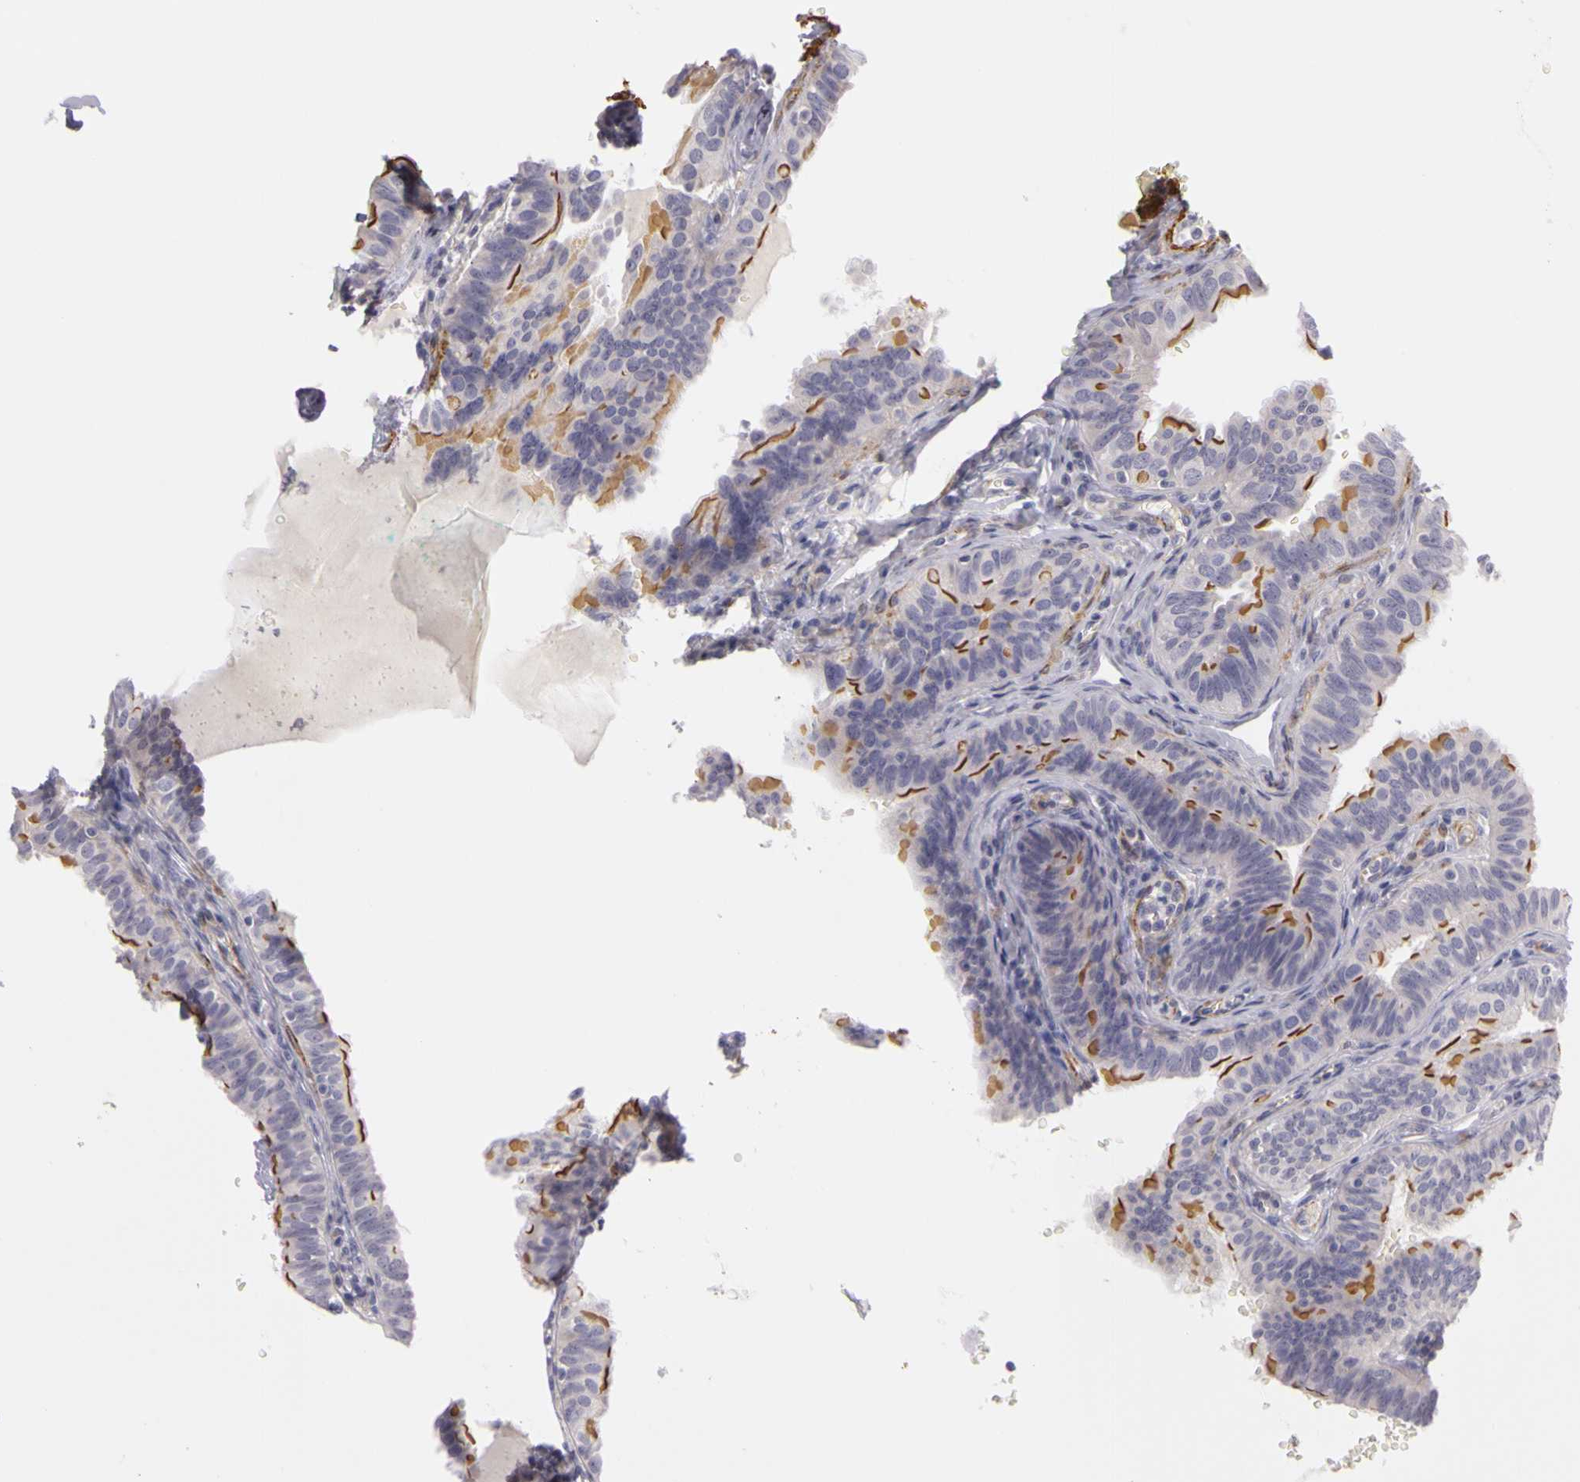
{"staining": {"intensity": "moderate", "quantity": "25%-75%", "location": "cytoplasmic/membranous"}, "tissue": "fallopian tube", "cell_type": "Glandular cells", "image_type": "normal", "snomed": [{"axis": "morphology", "description": "Normal tissue, NOS"}, {"axis": "topography", "description": "Fallopian tube"}, {"axis": "topography", "description": "Ovary"}], "caption": "Immunohistochemical staining of unremarkable human fallopian tube reveals moderate cytoplasmic/membranous protein expression in approximately 25%-75% of glandular cells.", "gene": "CNTN2", "patient": {"sex": "female", "age": 51}}